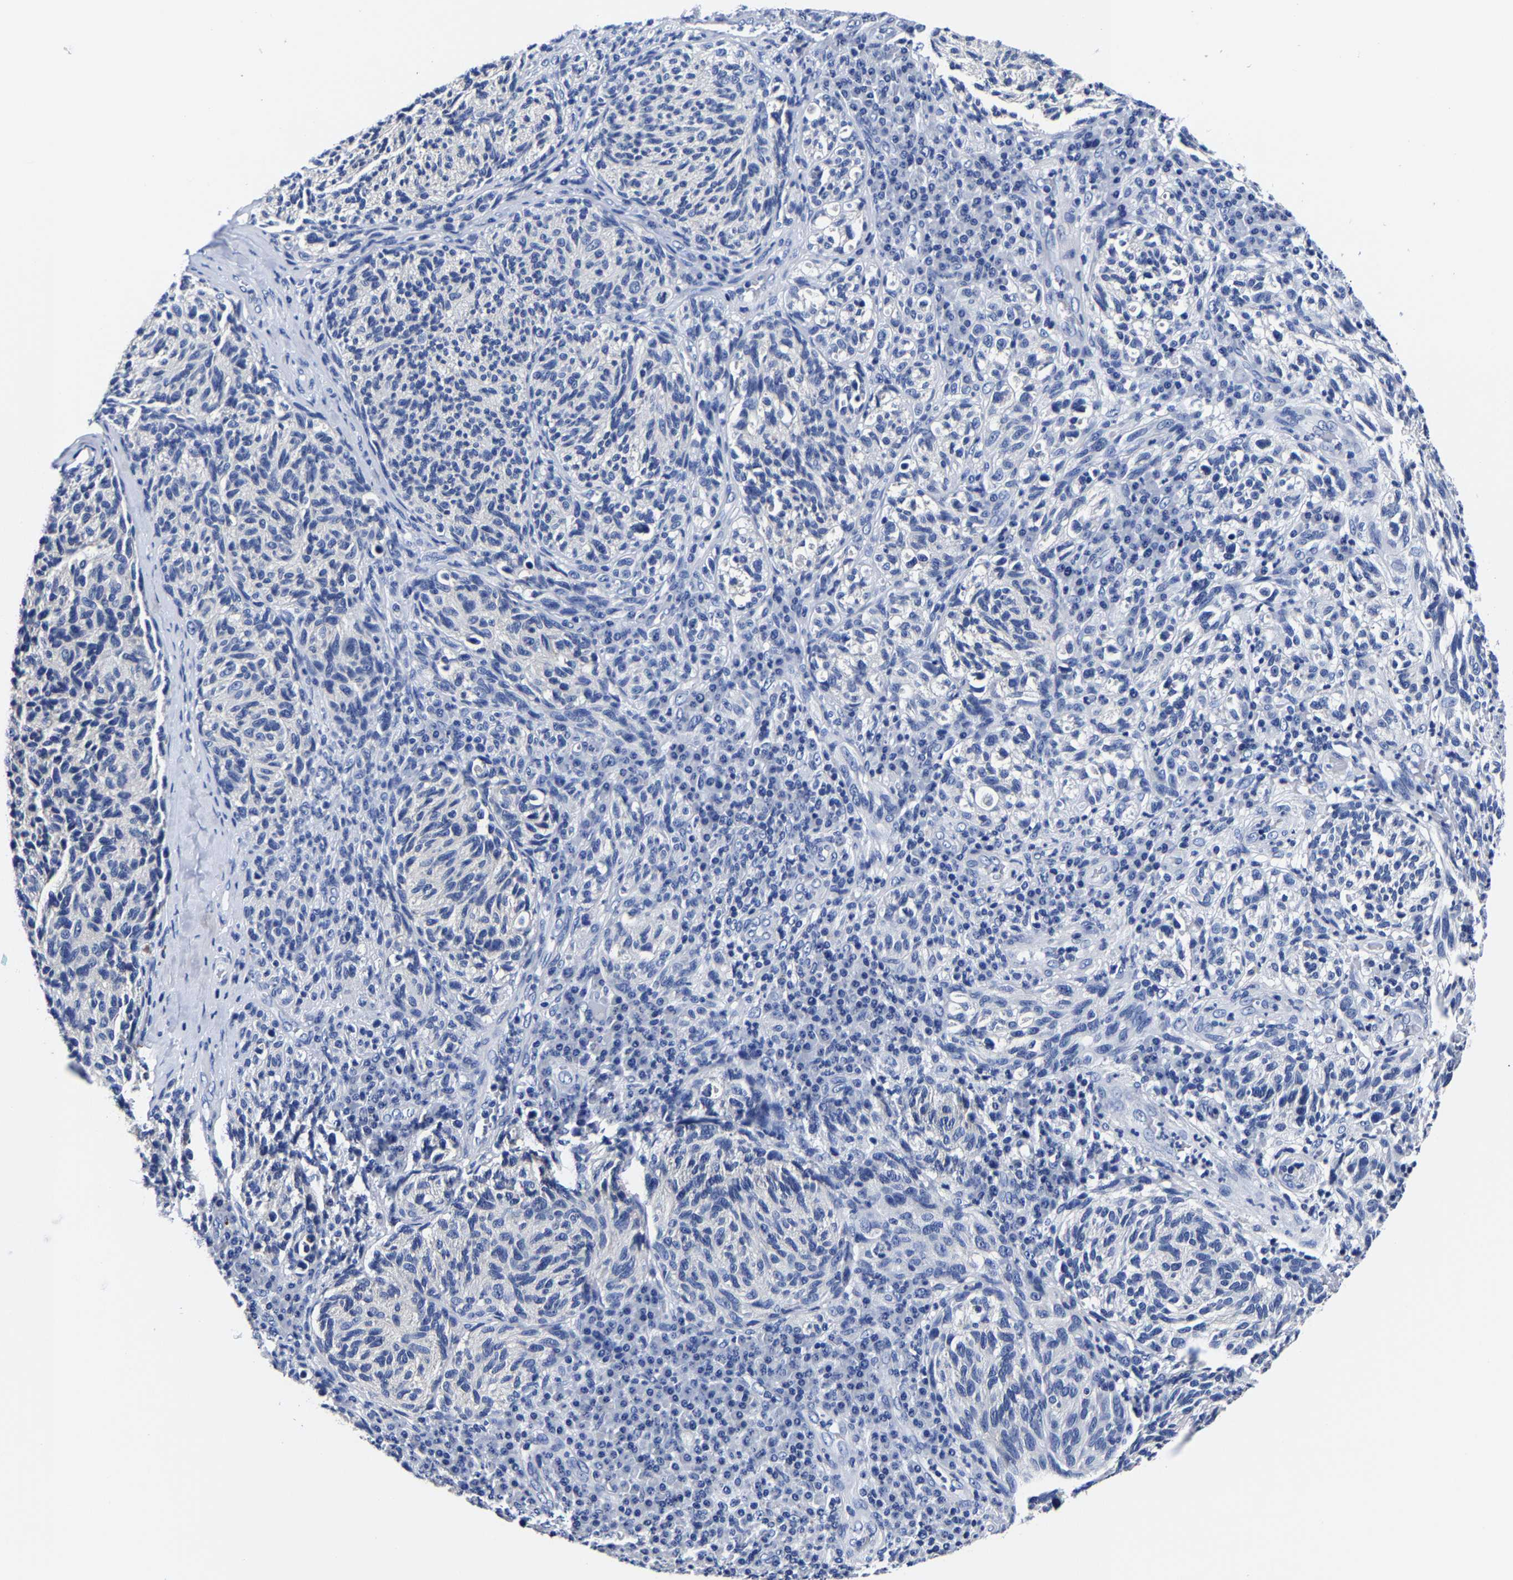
{"staining": {"intensity": "negative", "quantity": "none", "location": "none"}, "tissue": "melanoma", "cell_type": "Tumor cells", "image_type": "cancer", "snomed": [{"axis": "morphology", "description": "Malignant melanoma, NOS"}, {"axis": "topography", "description": "Skin"}], "caption": "The immunohistochemistry photomicrograph has no significant staining in tumor cells of melanoma tissue.", "gene": "CPA2", "patient": {"sex": "female", "age": 73}}